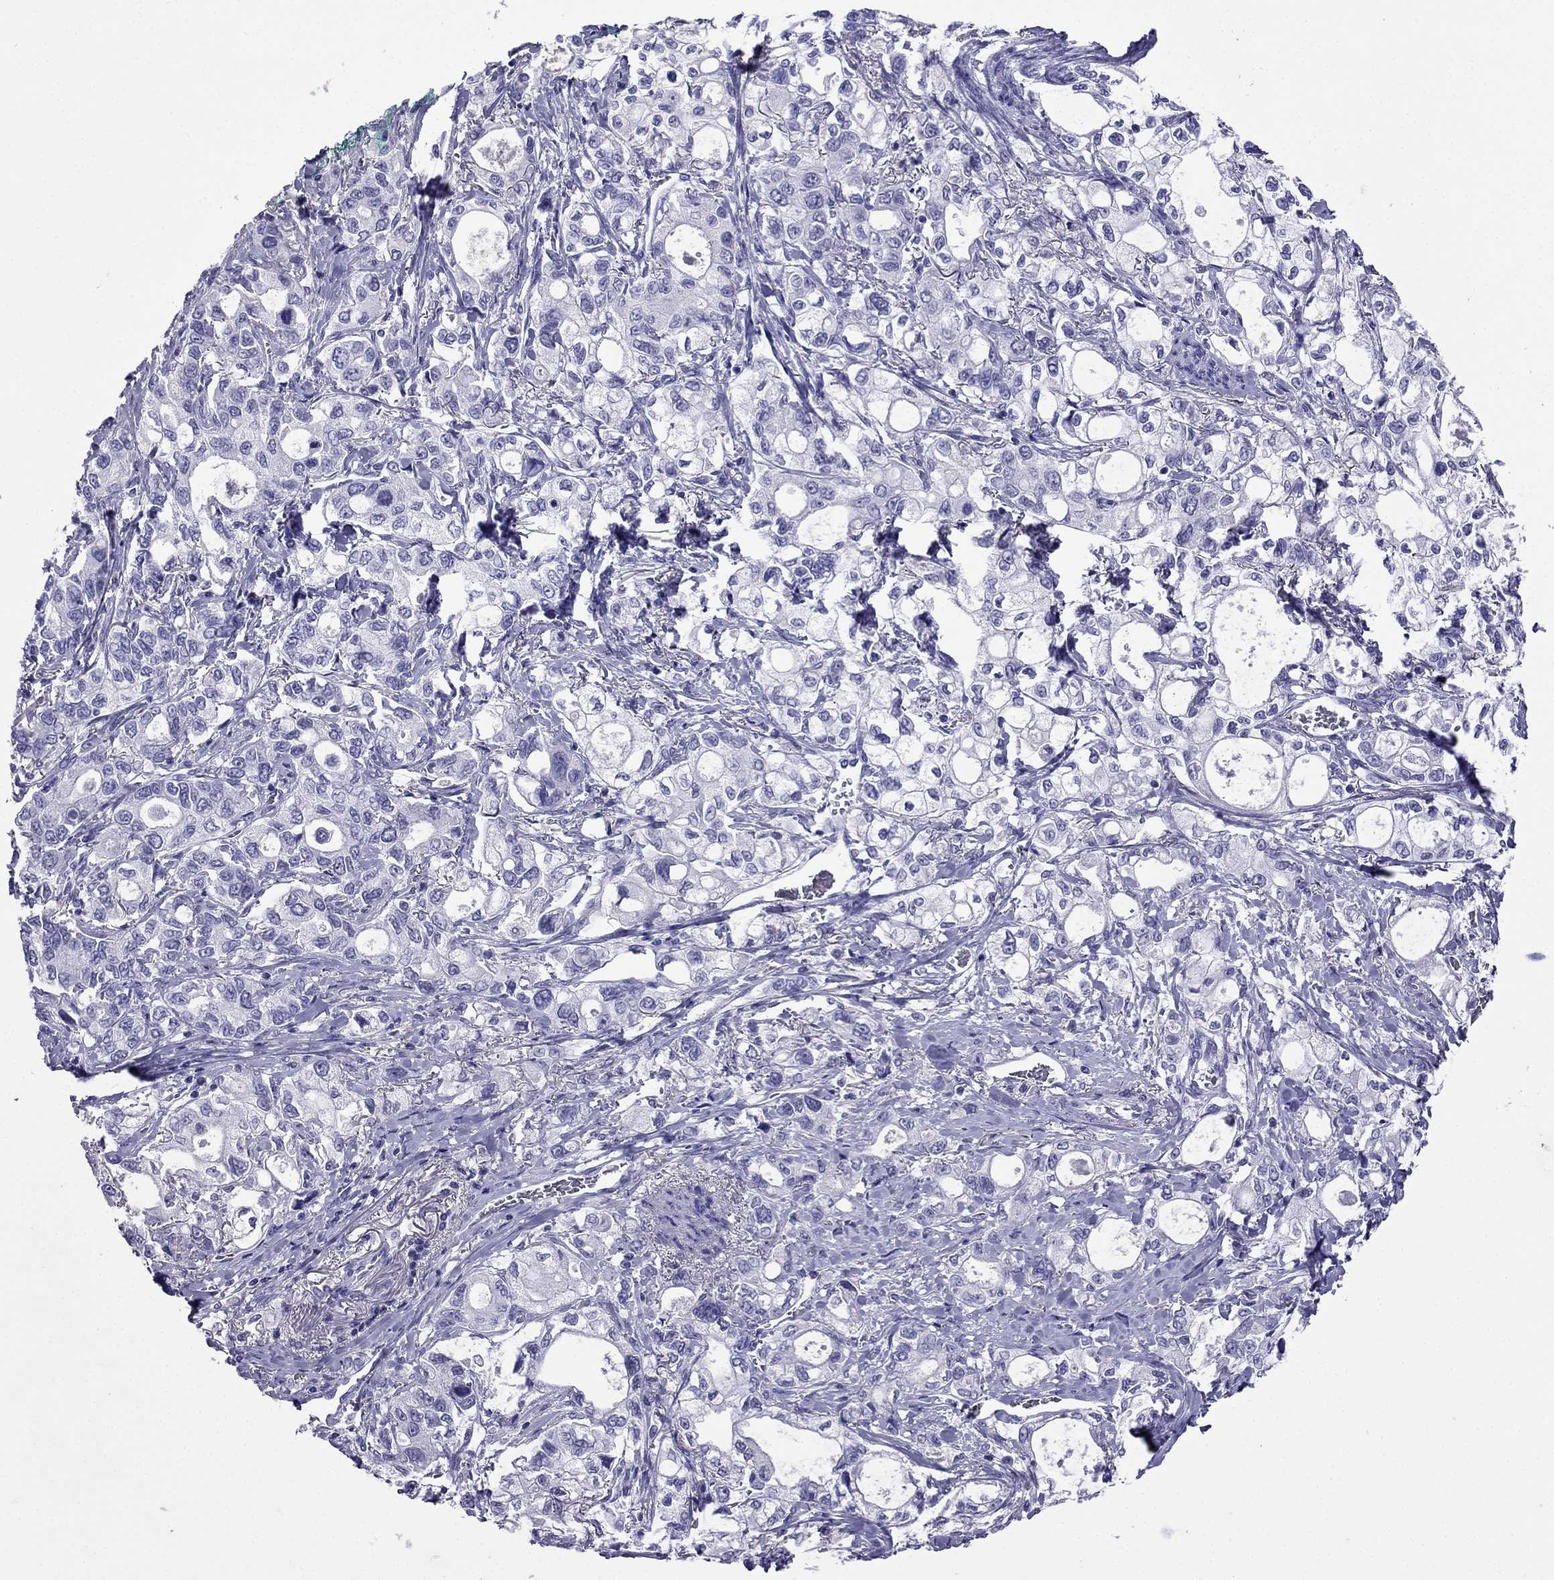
{"staining": {"intensity": "negative", "quantity": "none", "location": "none"}, "tissue": "stomach cancer", "cell_type": "Tumor cells", "image_type": "cancer", "snomed": [{"axis": "morphology", "description": "Adenocarcinoma, NOS"}, {"axis": "topography", "description": "Stomach"}], "caption": "Immunohistochemical staining of stomach cancer demonstrates no significant expression in tumor cells. (Brightfield microscopy of DAB (3,3'-diaminobenzidine) IHC at high magnification).", "gene": "ARR3", "patient": {"sex": "male", "age": 63}}